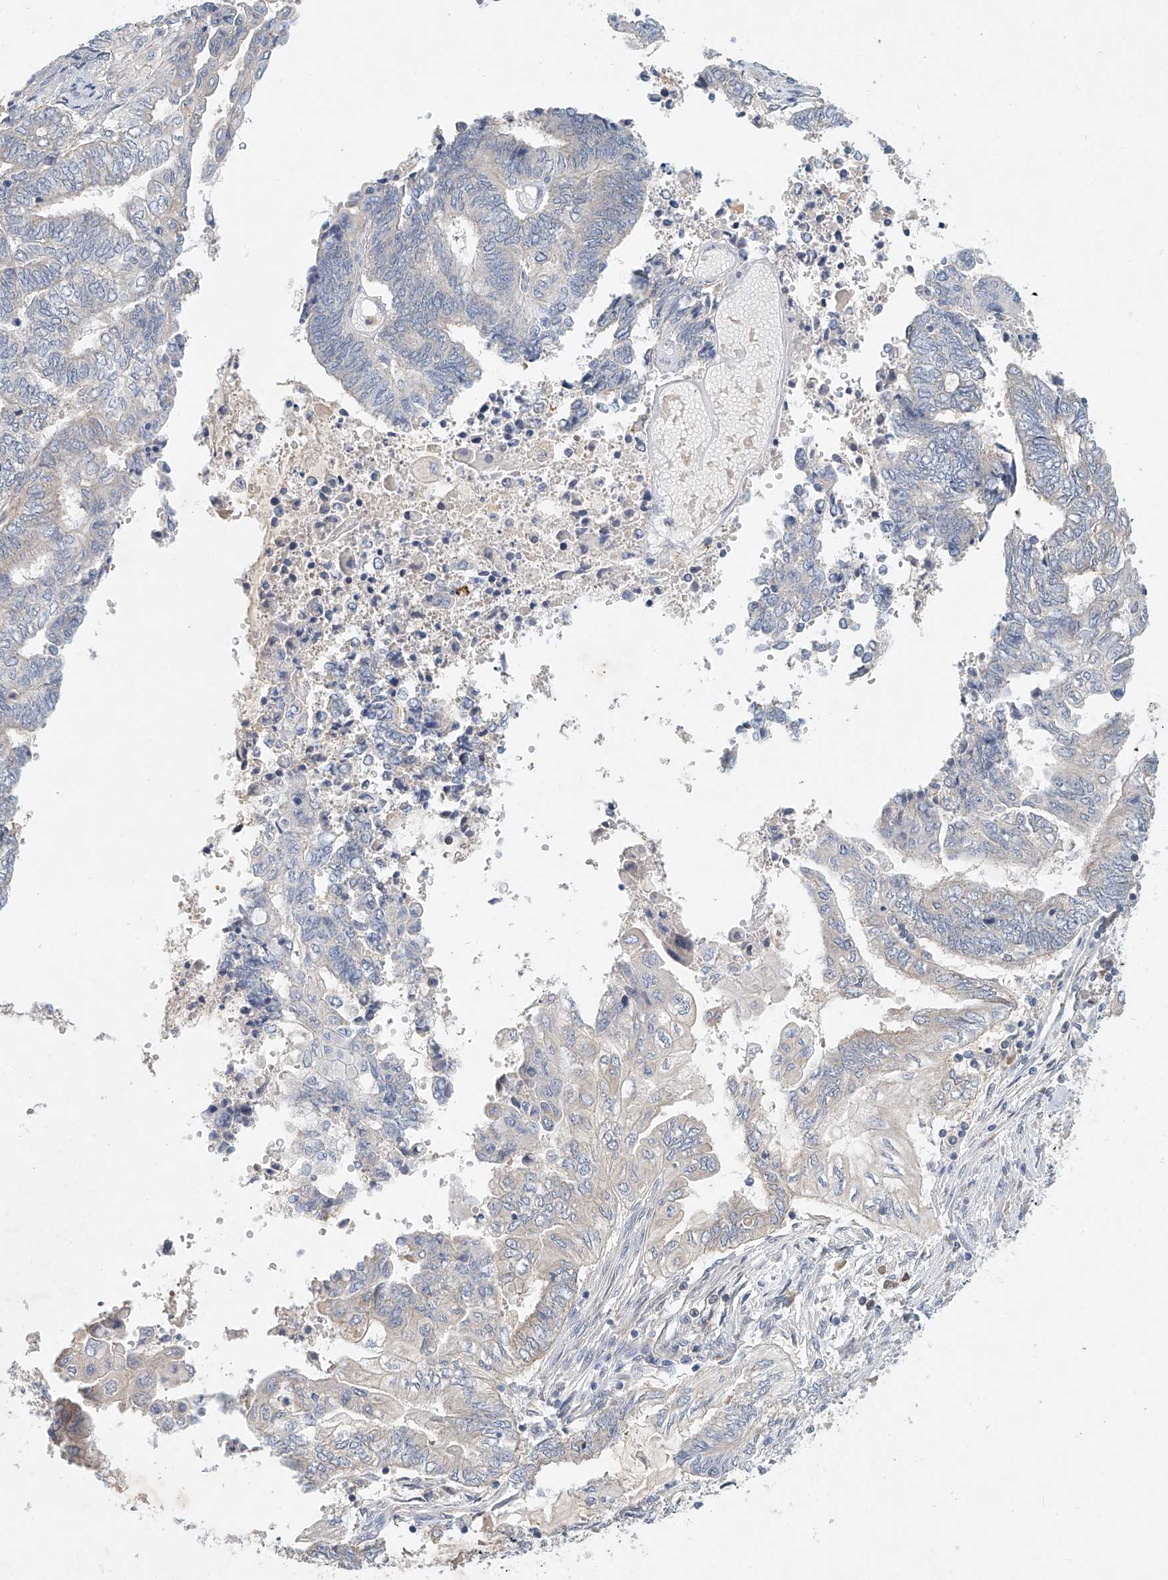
{"staining": {"intensity": "weak", "quantity": "<25%", "location": "cytoplasmic/membranous"}, "tissue": "endometrial cancer", "cell_type": "Tumor cells", "image_type": "cancer", "snomed": [{"axis": "morphology", "description": "Adenocarcinoma, NOS"}, {"axis": "topography", "description": "Uterus"}, {"axis": "topography", "description": "Endometrium"}], "caption": "This is an immunohistochemistry image of endometrial cancer (adenocarcinoma). There is no positivity in tumor cells.", "gene": "CARMIL1", "patient": {"sex": "female", "age": 70}}